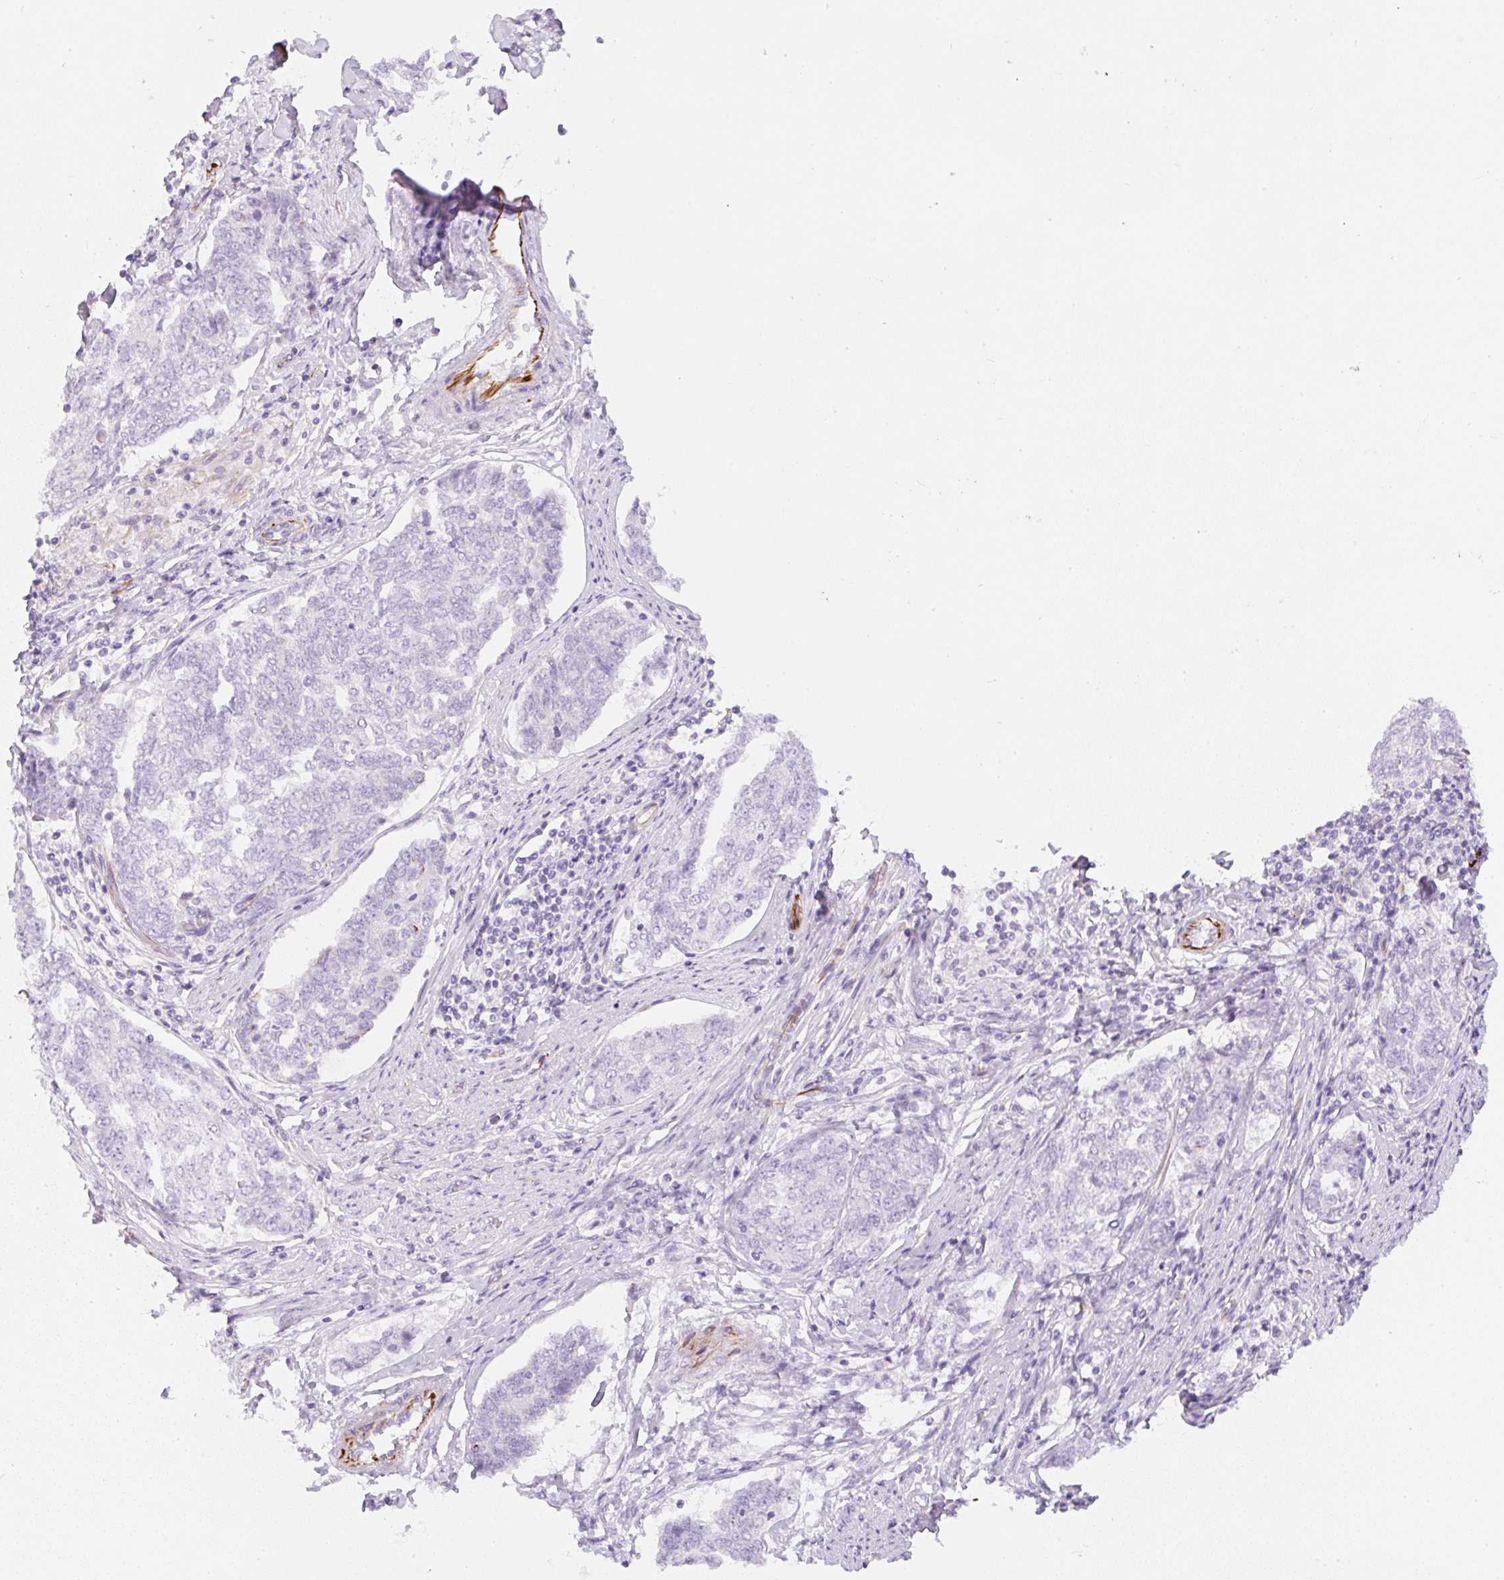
{"staining": {"intensity": "negative", "quantity": "none", "location": "none"}, "tissue": "endometrial cancer", "cell_type": "Tumor cells", "image_type": "cancer", "snomed": [{"axis": "morphology", "description": "Adenocarcinoma, NOS"}, {"axis": "topography", "description": "Endometrium"}], "caption": "This is an immunohistochemistry photomicrograph of human adenocarcinoma (endometrial). There is no staining in tumor cells.", "gene": "ZNF689", "patient": {"sex": "female", "age": 80}}